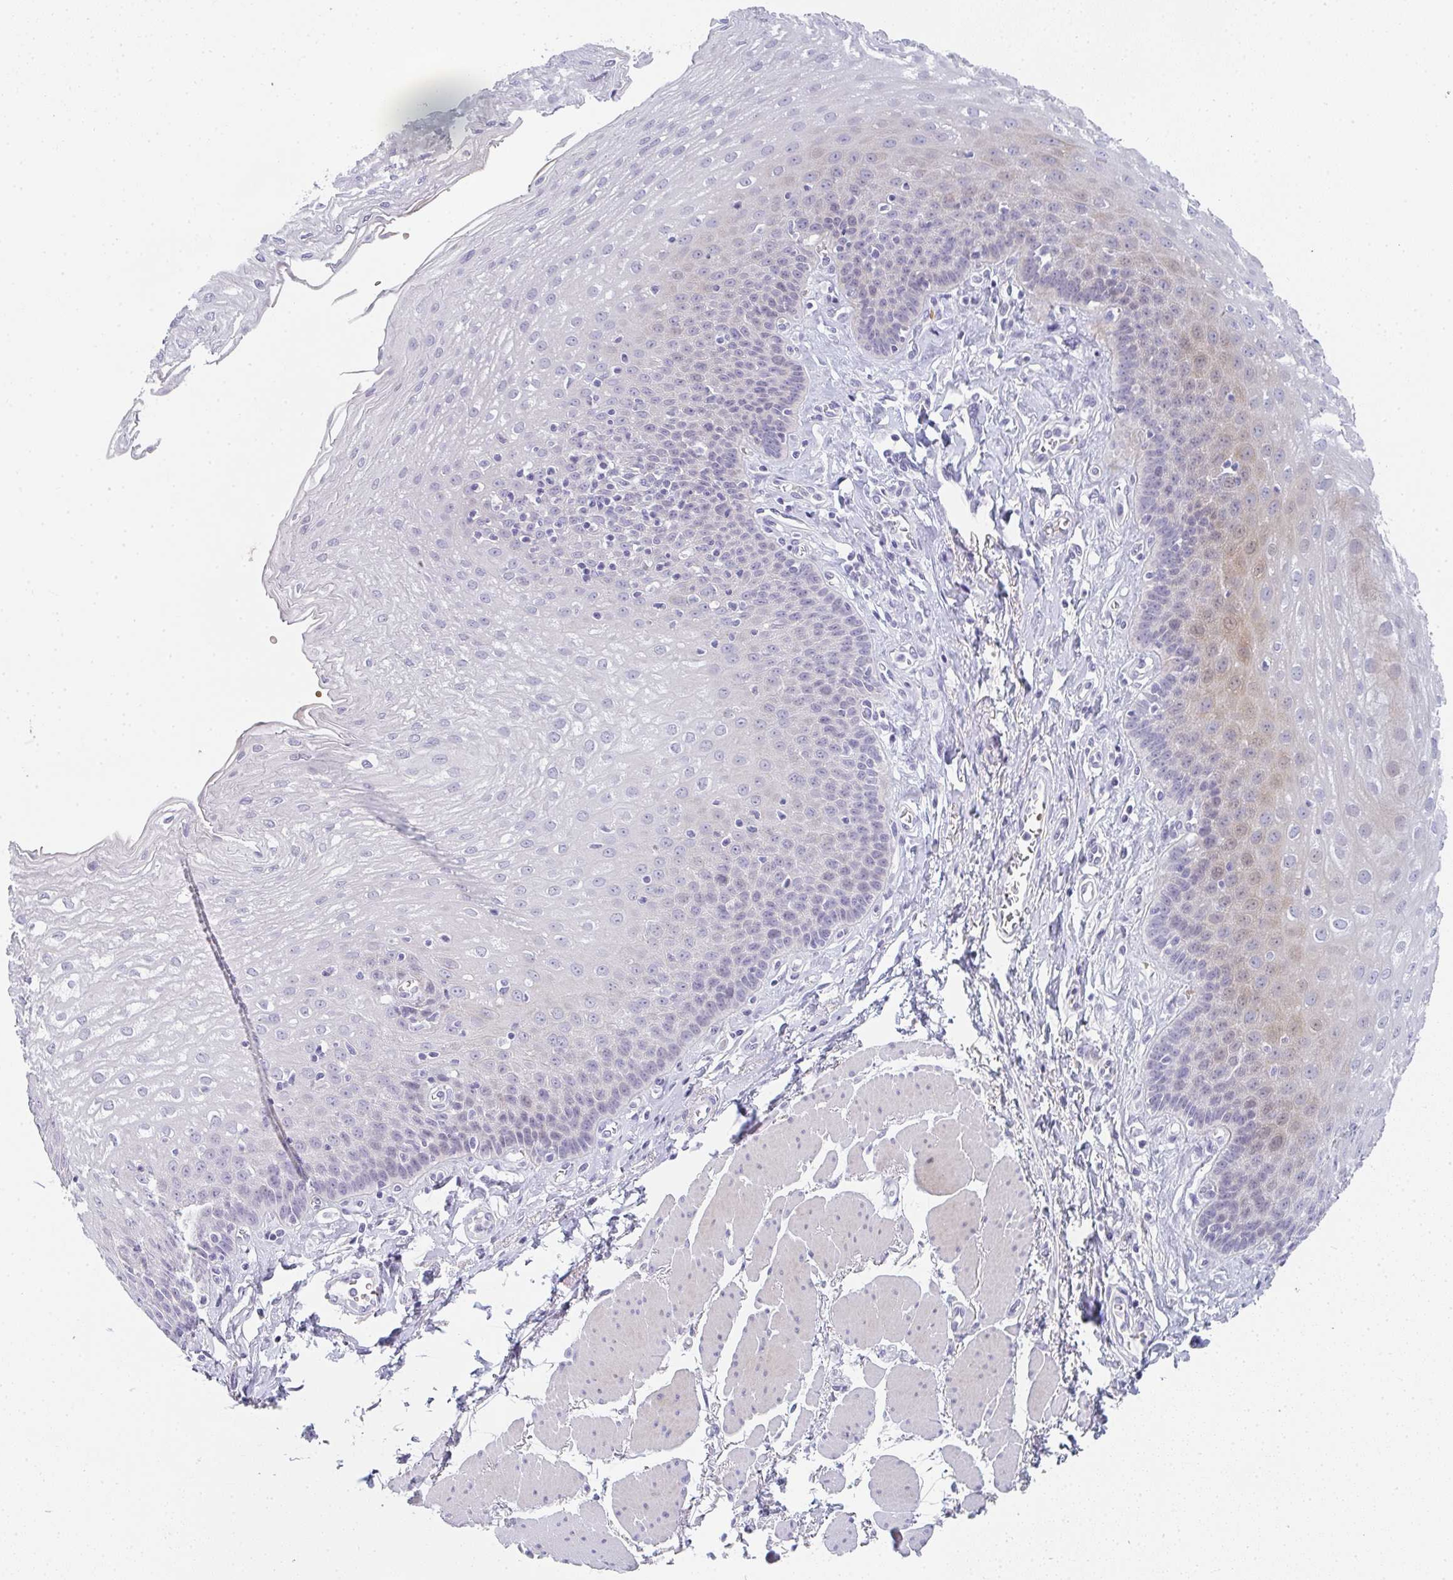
{"staining": {"intensity": "moderate", "quantity": "<25%", "location": "cytoplasmic/membranous,nuclear"}, "tissue": "esophagus", "cell_type": "Squamous epithelial cells", "image_type": "normal", "snomed": [{"axis": "morphology", "description": "Normal tissue, NOS"}, {"axis": "topography", "description": "Esophagus"}], "caption": "The immunohistochemical stain labels moderate cytoplasmic/membranous,nuclear positivity in squamous epithelial cells of normal esophagus. (DAB (3,3'-diaminobenzidine) = brown stain, brightfield microscopy at high magnification).", "gene": "NEU2", "patient": {"sex": "female", "age": 81}}